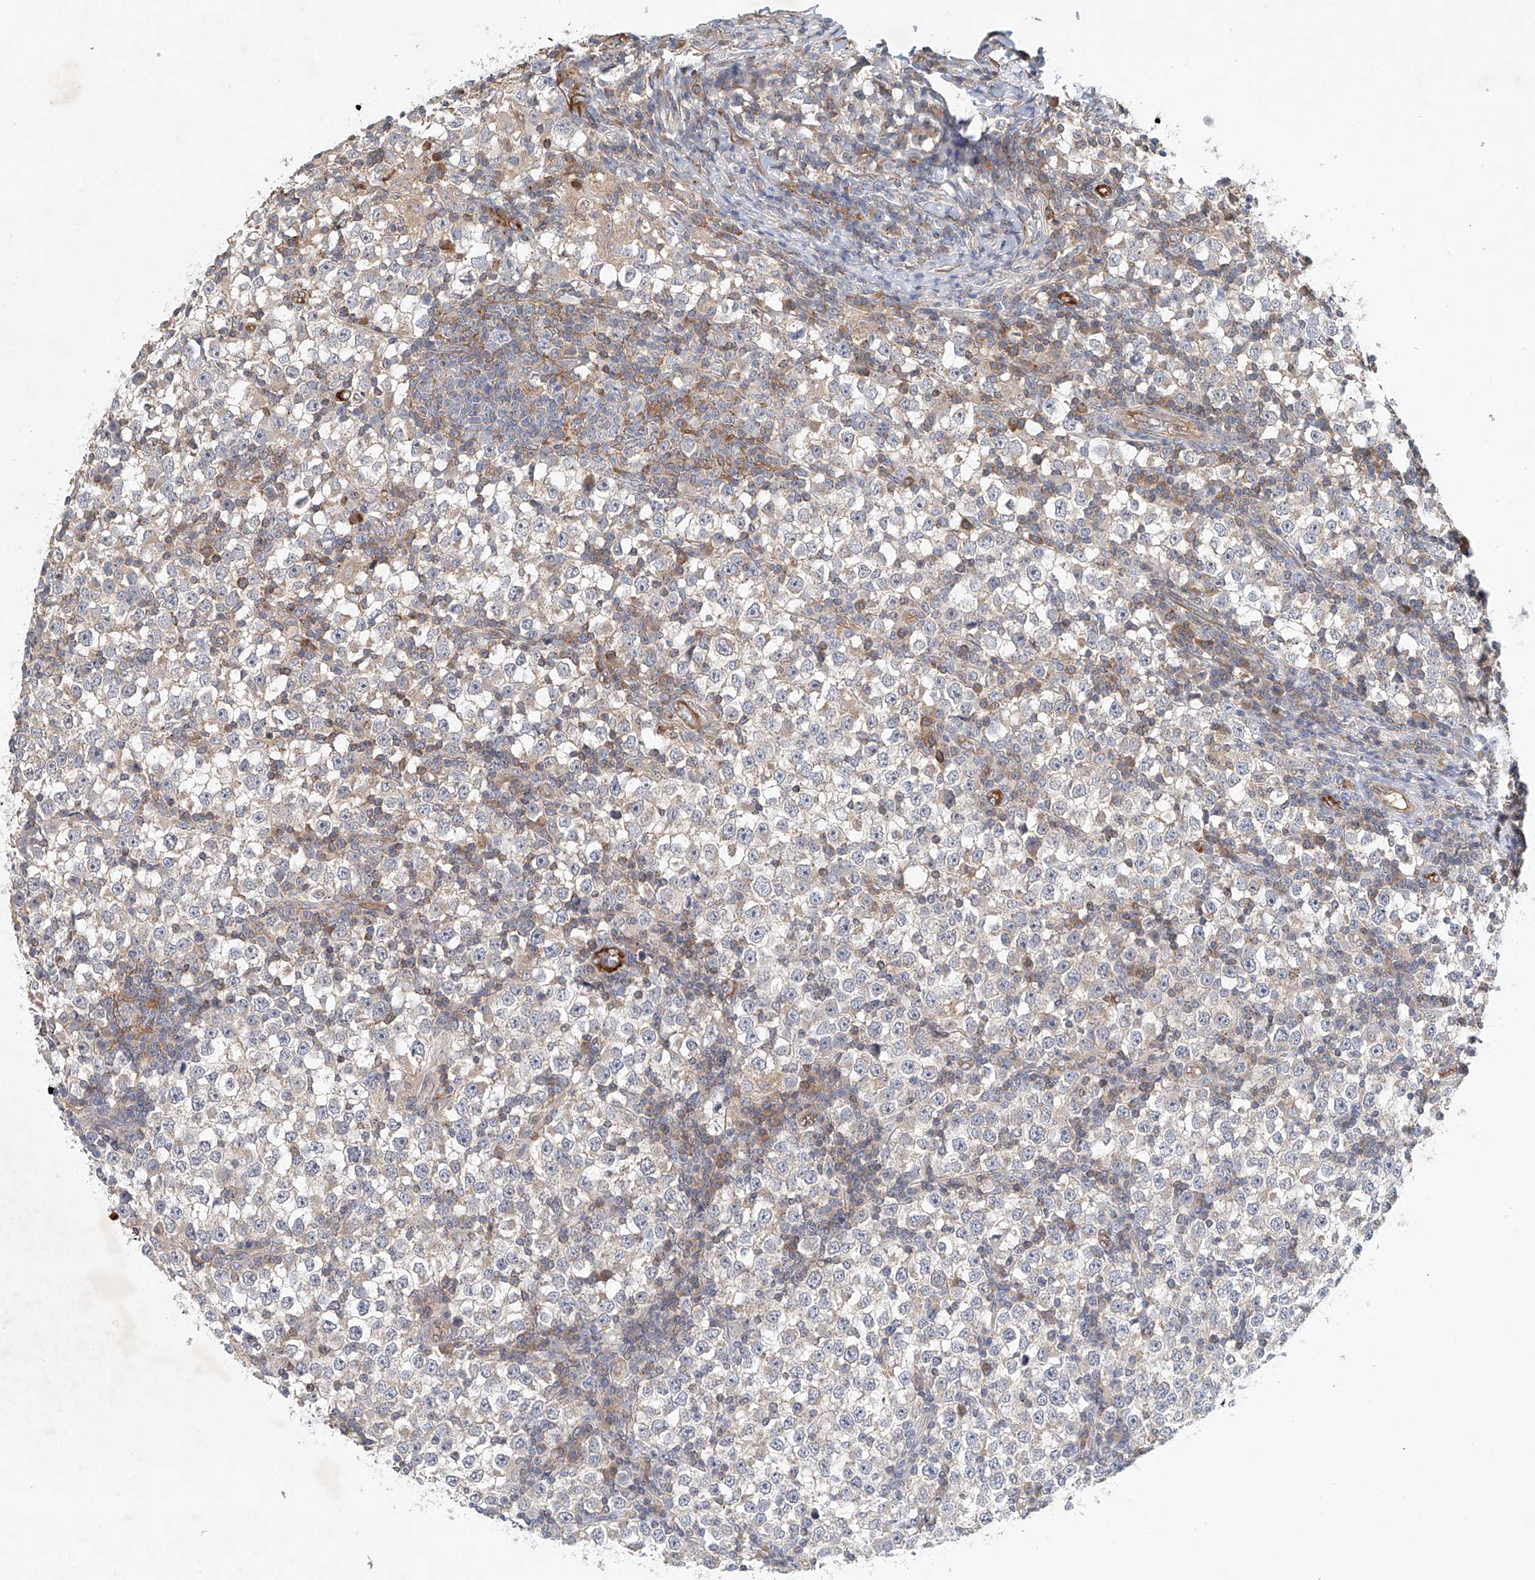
{"staining": {"intensity": "negative", "quantity": "none", "location": "none"}, "tissue": "testis cancer", "cell_type": "Tumor cells", "image_type": "cancer", "snomed": [{"axis": "morphology", "description": "Seminoma, NOS"}, {"axis": "topography", "description": "Testis"}], "caption": "Tumor cells show no significant protein positivity in testis cancer (seminoma).", "gene": "CARMIL1", "patient": {"sex": "male", "age": 65}}